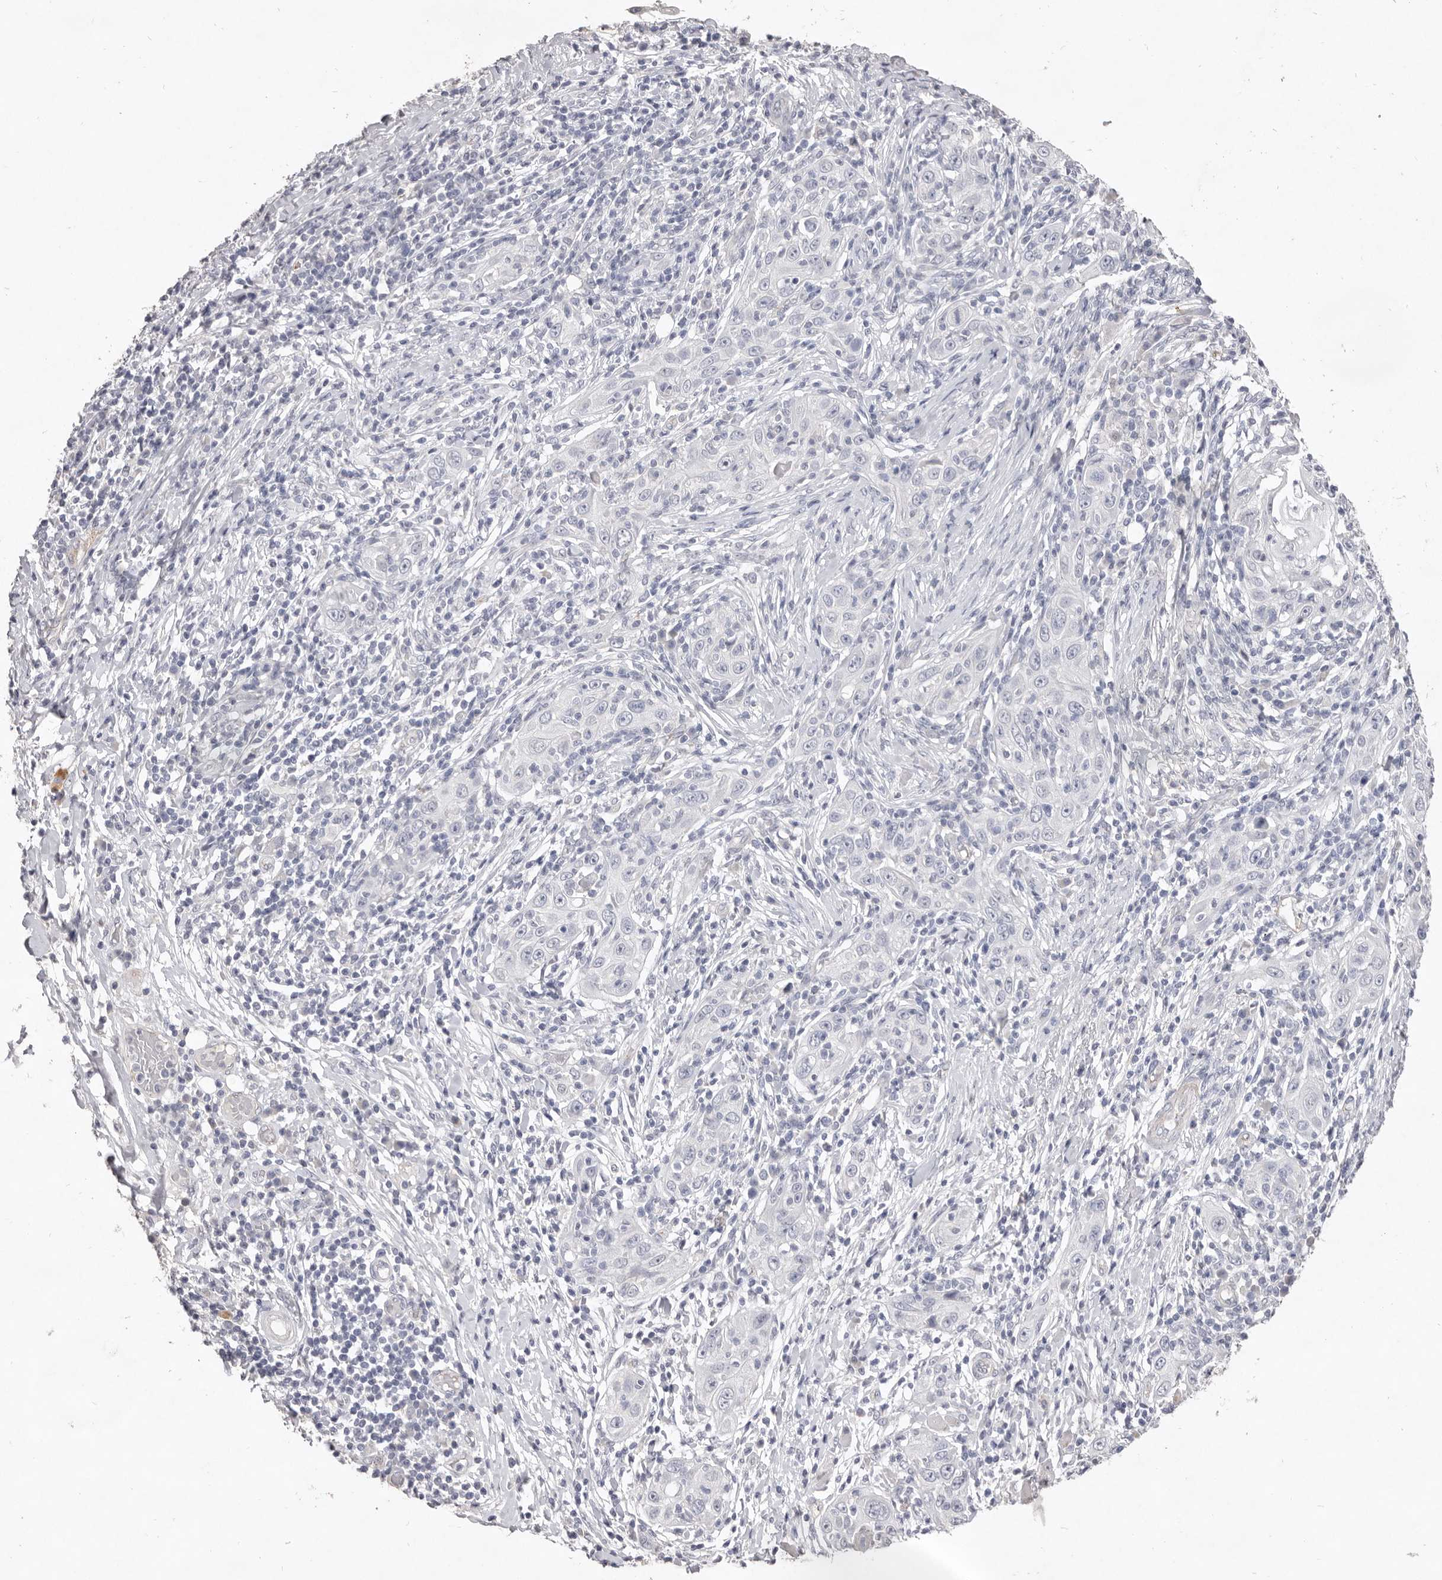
{"staining": {"intensity": "negative", "quantity": "none", "location": "none"}, "tissue": "skin cancer", "cell_type": "Tumor cells", "image_type": "cancer", "snomed": [{"axis": "morphology", "description": "Squamous cell carcinoma, NOS"}, {"axis": "topography", "description": "Skin"}], "caption": "This is an immunohistochemistry (IHC) photomicrograph of human skin cancer. There is no expression in tumor cells.", "gene": "ZYG11B", "patient": {"sex": "female", "age": 88}}